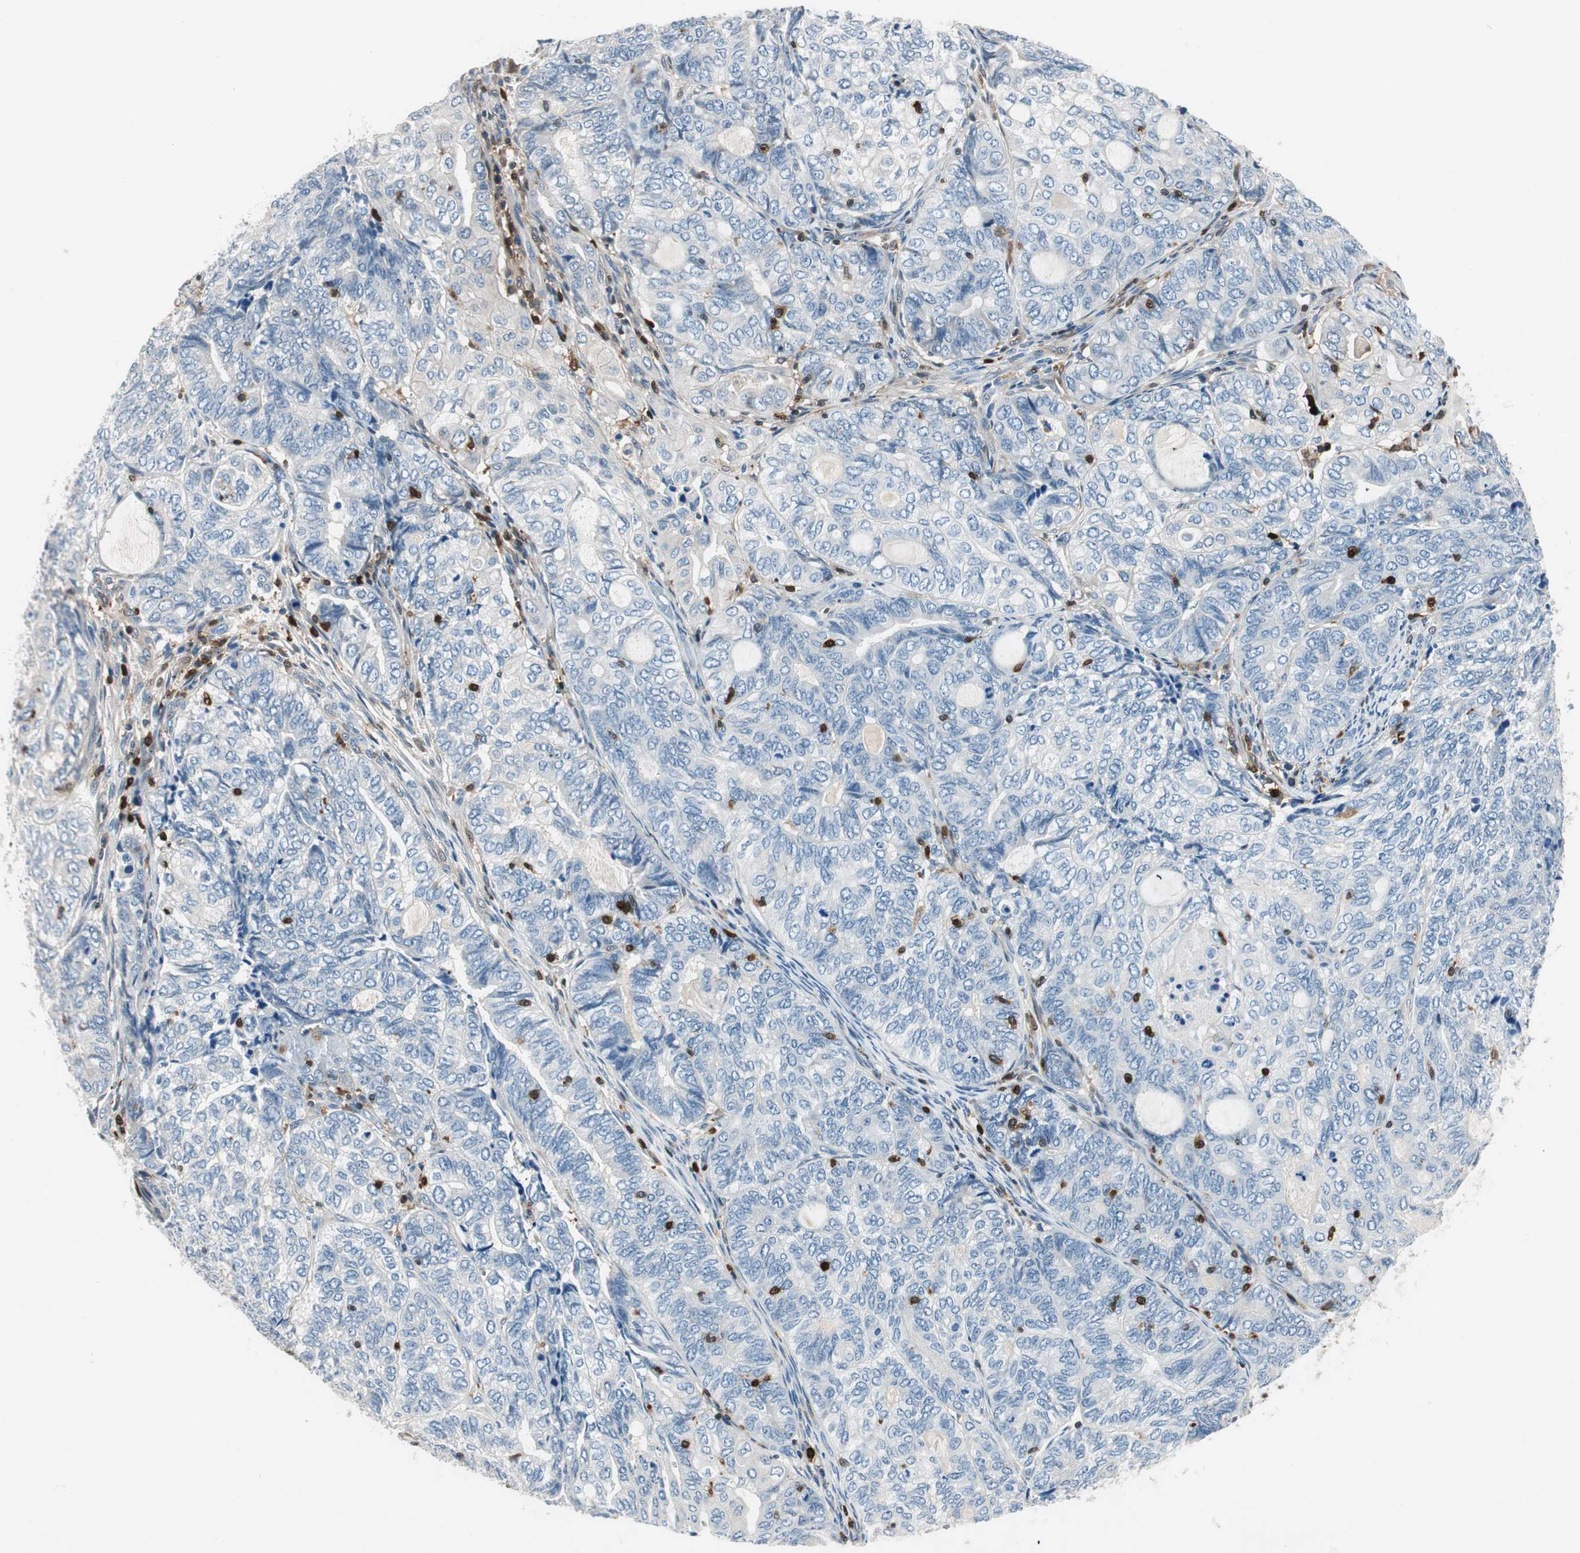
{"staining": {"intensity": "negative", "quantity": "none", "location": "none"}, "tissue": "endometrial cancer", "cell_type": "Tumor cells", "image_type": "cancer", "snomed": [{"axis": "morphology", "description": "Adenocarcinoma, NOS"}, {"axis": "topography", "description": "Uterus"}, {"axis": "topography", "description": "Endometrium"}], "caption": "Endometrial adenocarcinoma stained for a protein using immunohistochemistry (IHC) reveals no expression tumor cells.", "gene": "COTL1", "patient": {"sex": "female", "age": 70}}